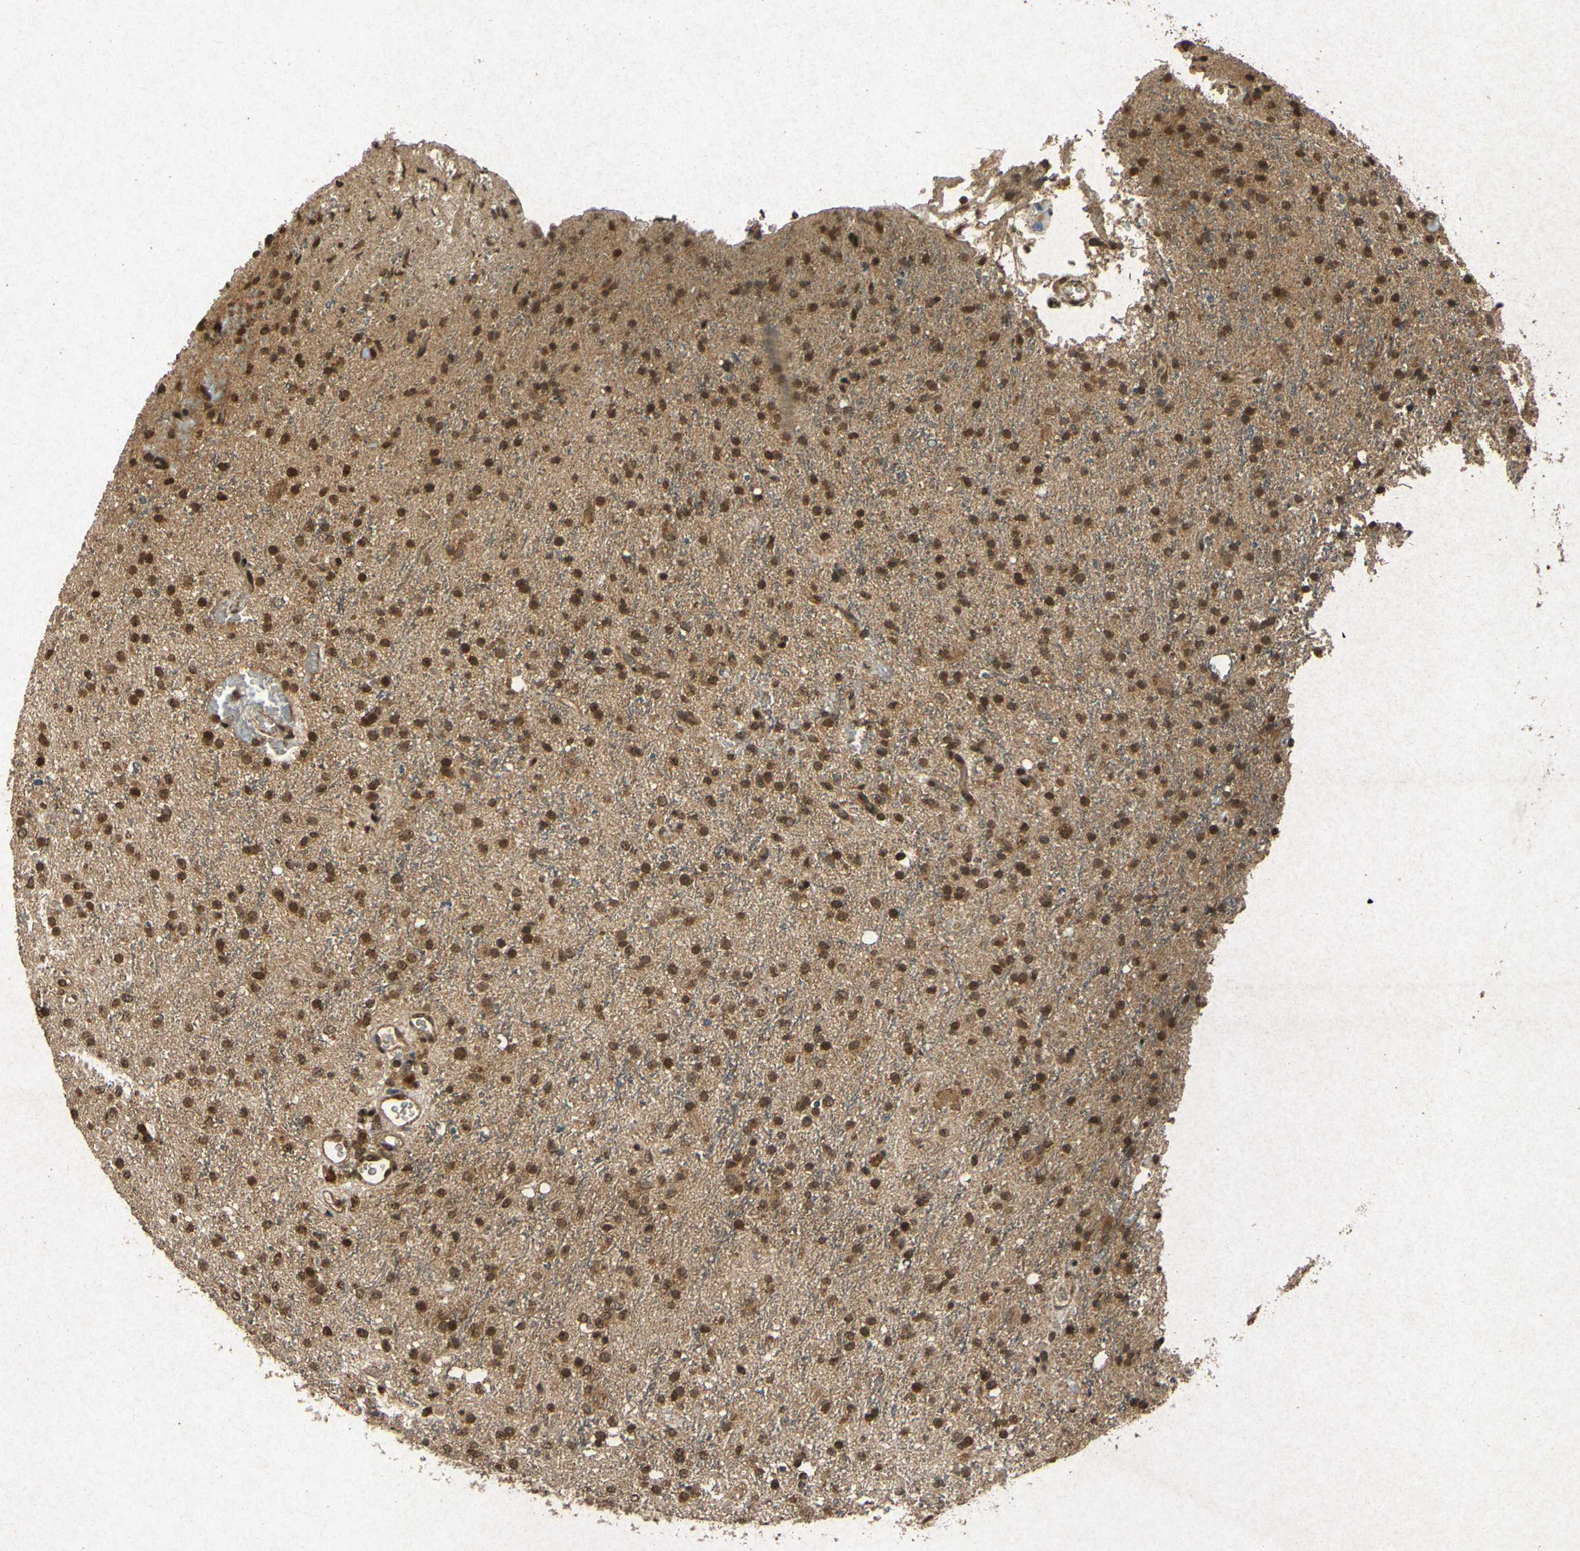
{"staining": {"intensity": "moderate", "quantity": ">75%", "location": "cytoplasmic/membranous,nuclear"}, "tissue": "glioma", "cell_type": "Tumor cells", "image_type": "cancer", "snomed": [{"axis": "morphology", "description": "Glioma, malignant, High grade"}, {"axis": "topography", "description": "Brain"}], "caption": "High-magnification brightfield microscopy of glioma stained with DAB (3,3'-diaminobenzidine) (brown) and counterstained with hematoxylin (blue). tumor cells exhibit moderate cytoplasmic/membranous and nuclear positivity is present in about>75% of cells.", "gene": "ATP6V1H", "patient": {"sex": "male", "age": 47}}